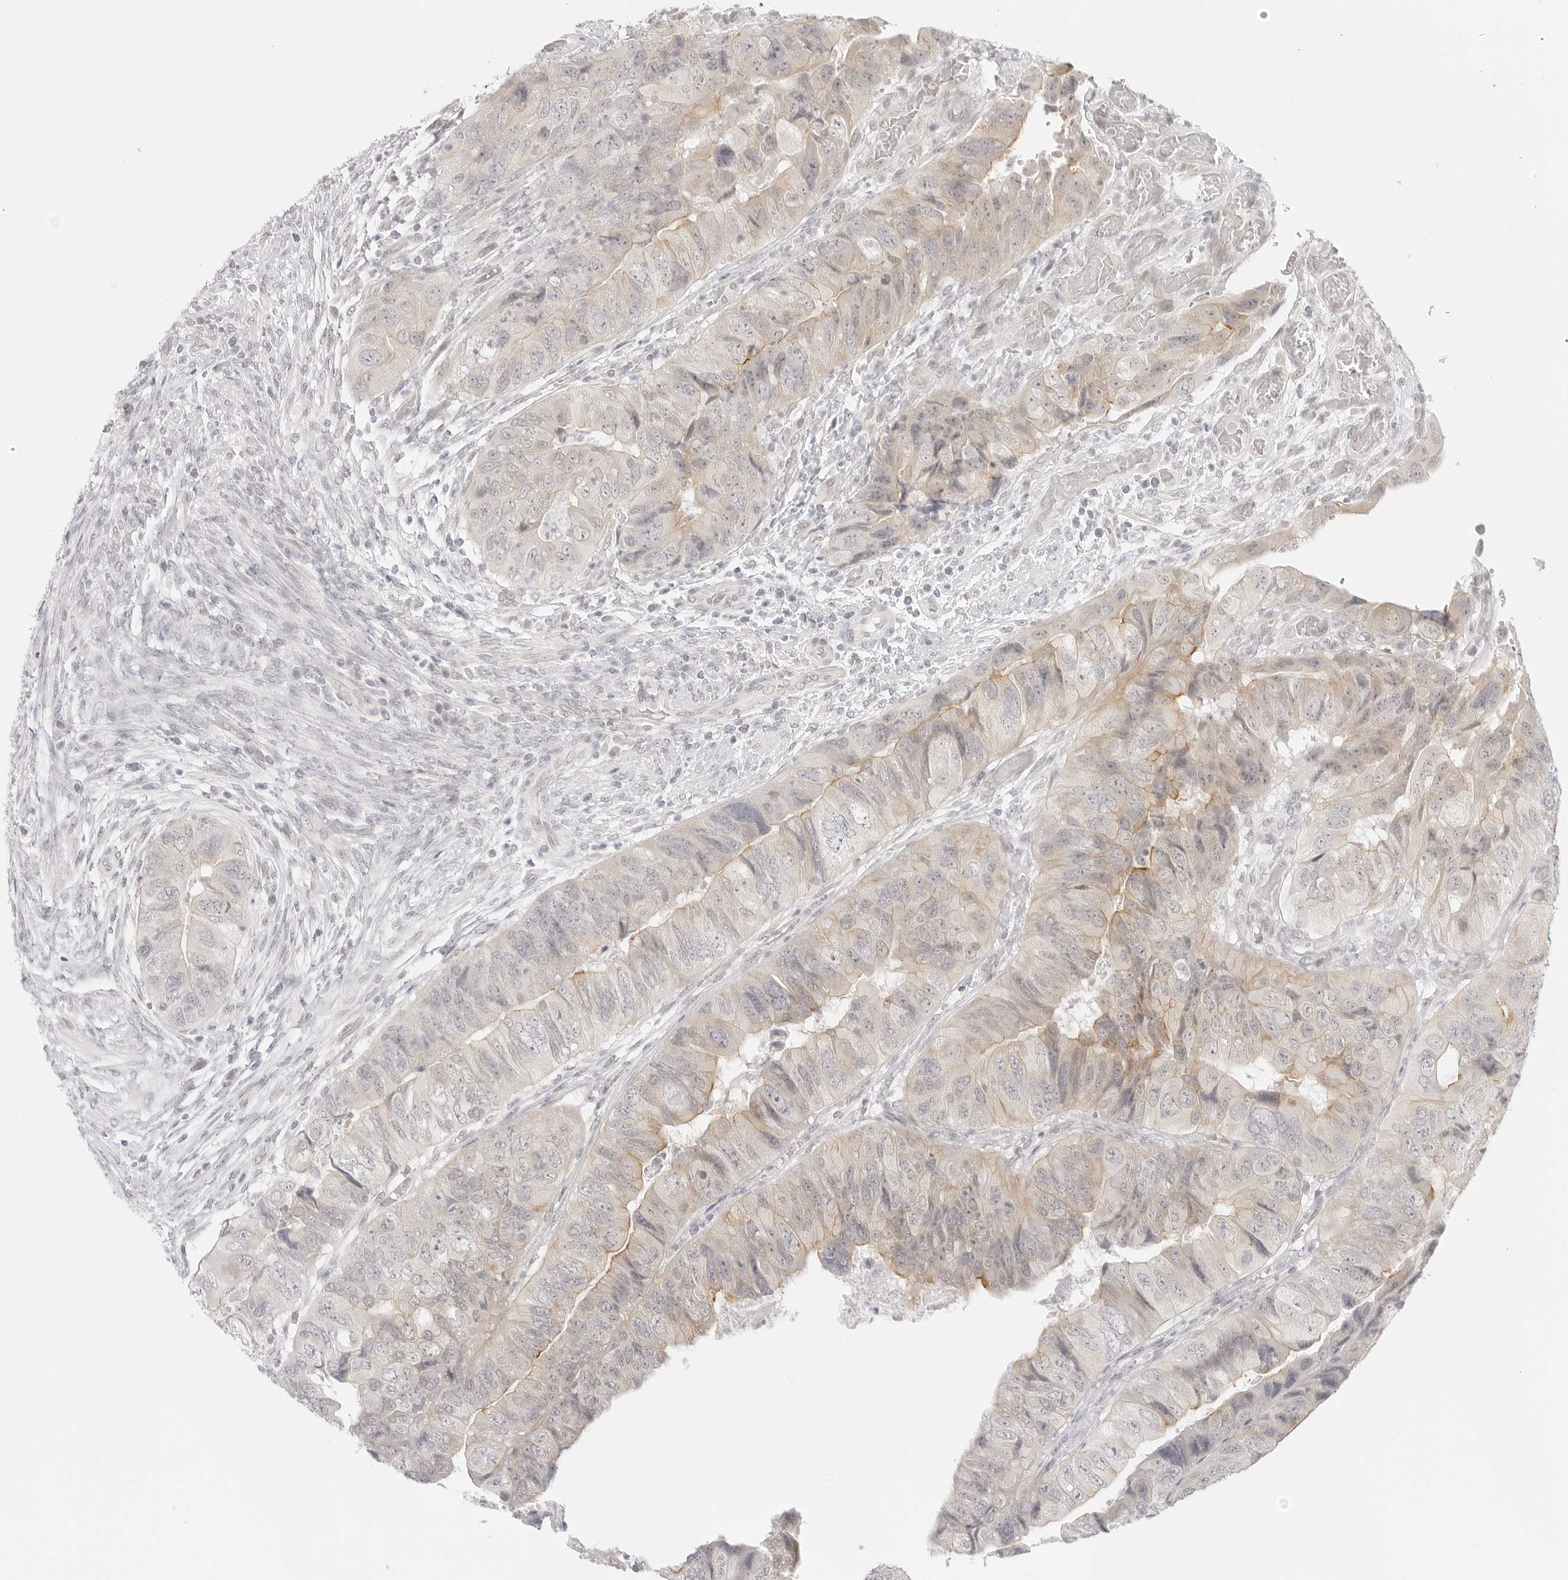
{"staining": {"intensity": "moderate", "quantity": "<25%", "location": "cytoplasmic/membranous"}, "tissue": "colorectal cancer", "cell_type": "Tumor cells", "image_type": "cancer", "snomed": [{"axis": "morphology", "description": "Adenocarcinoma, NOS"}, {"axis": "topography", "description": "Rectum"}], "caption": "Immunohistochemical staining of human colorectal cancer (adenocarcinoma) exhibits moderate cytoplasmic/membranous protein positivity in about <25% of tumor cells.", "gene": "MED18", "patient": {"sex": "male", "age": 63}}